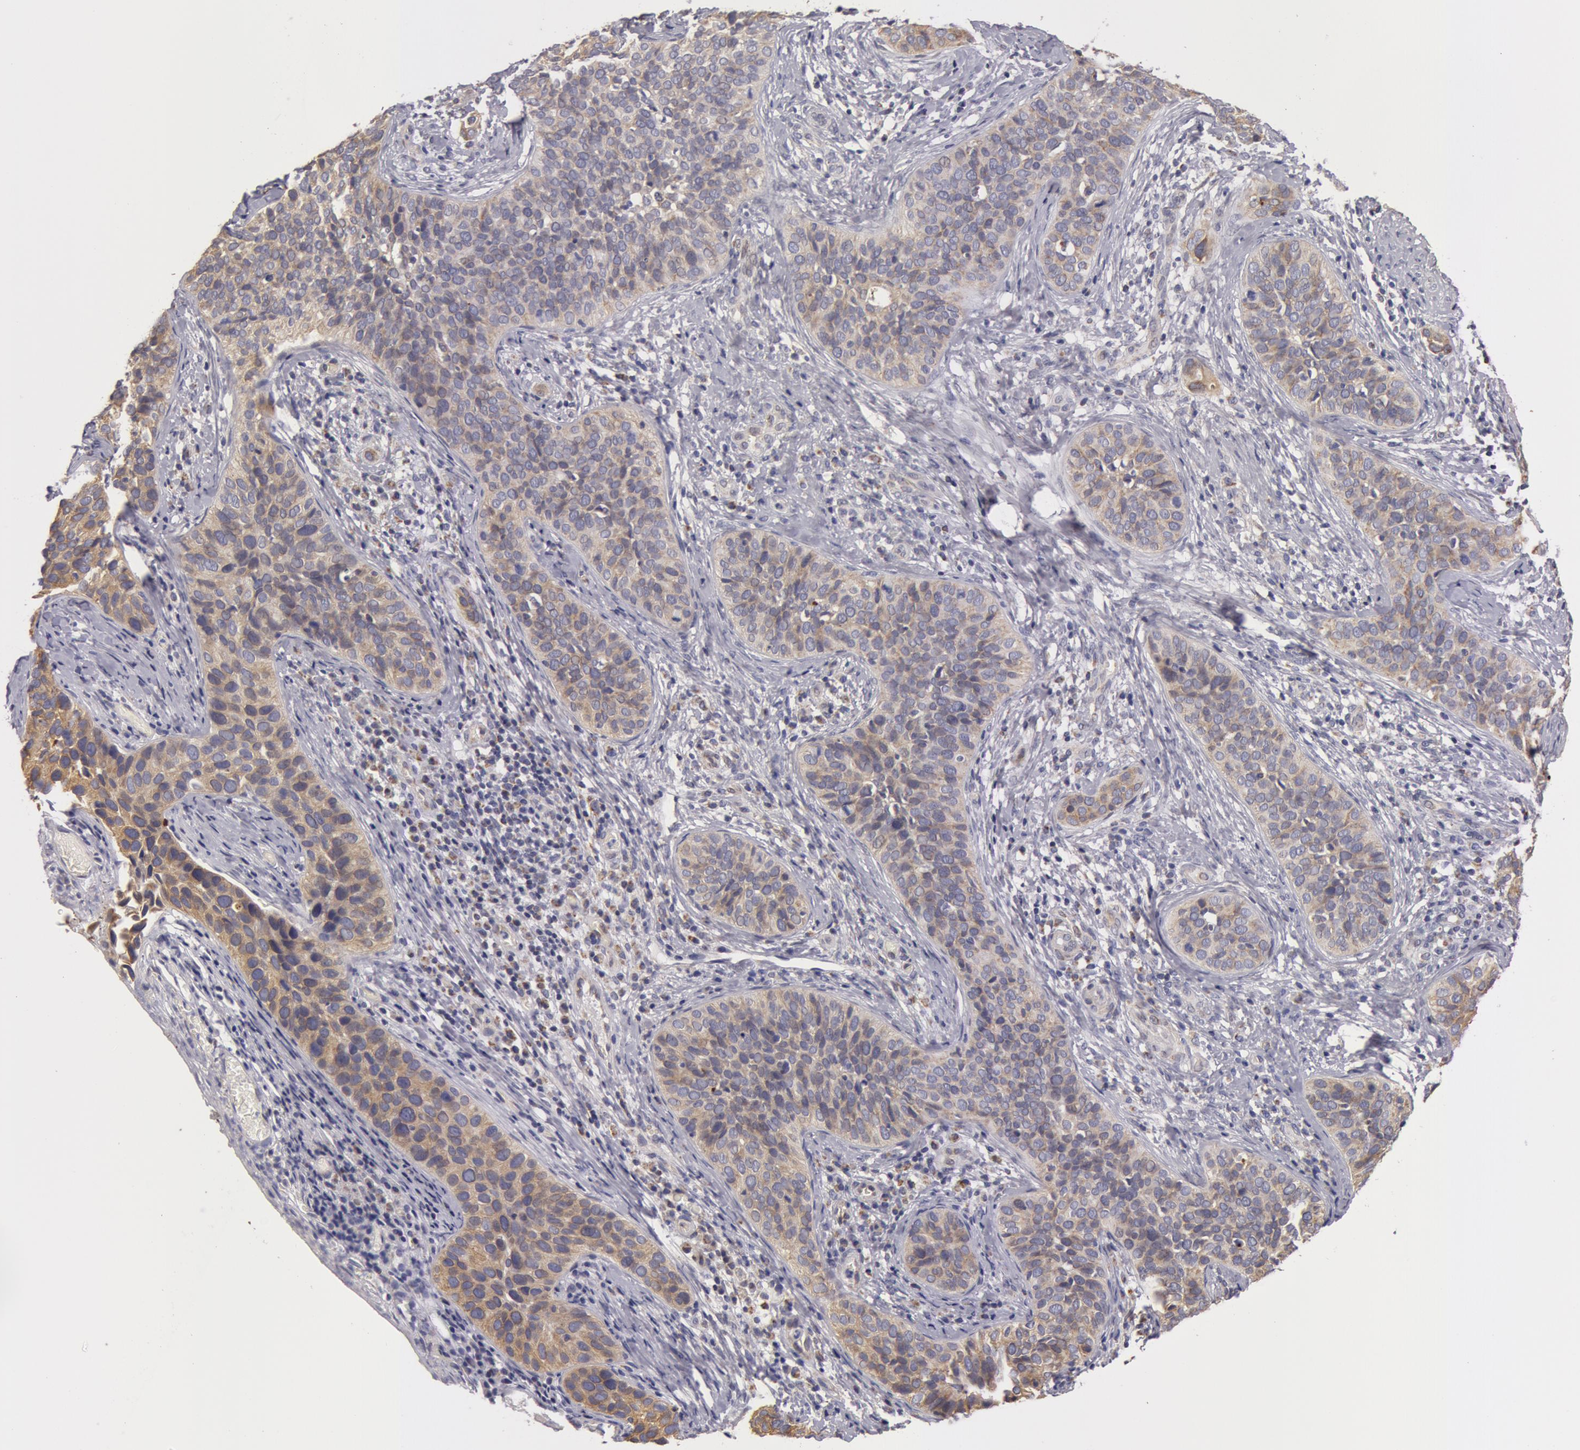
{"staining": {"intensity": "weak", "quantity": ">75%", "location": "cytoplasmic/membranous"}, "tissue": "cervical cancer", "cell_type": "Tumor cells", "image_type": "cancer", "snomed": [{"axis": "morphology", "description": "Squamous cell carcinoma, NOS"}, {"axis": "topography", "description": "Cervix"}], "caption": "Protein staining of cervical cancer tissue shows weak cytoplasmic/membranous positivity in about >75% of tumor cells.", "gene": "KRT18", "patient": {"sex": "female", "age": 31}}